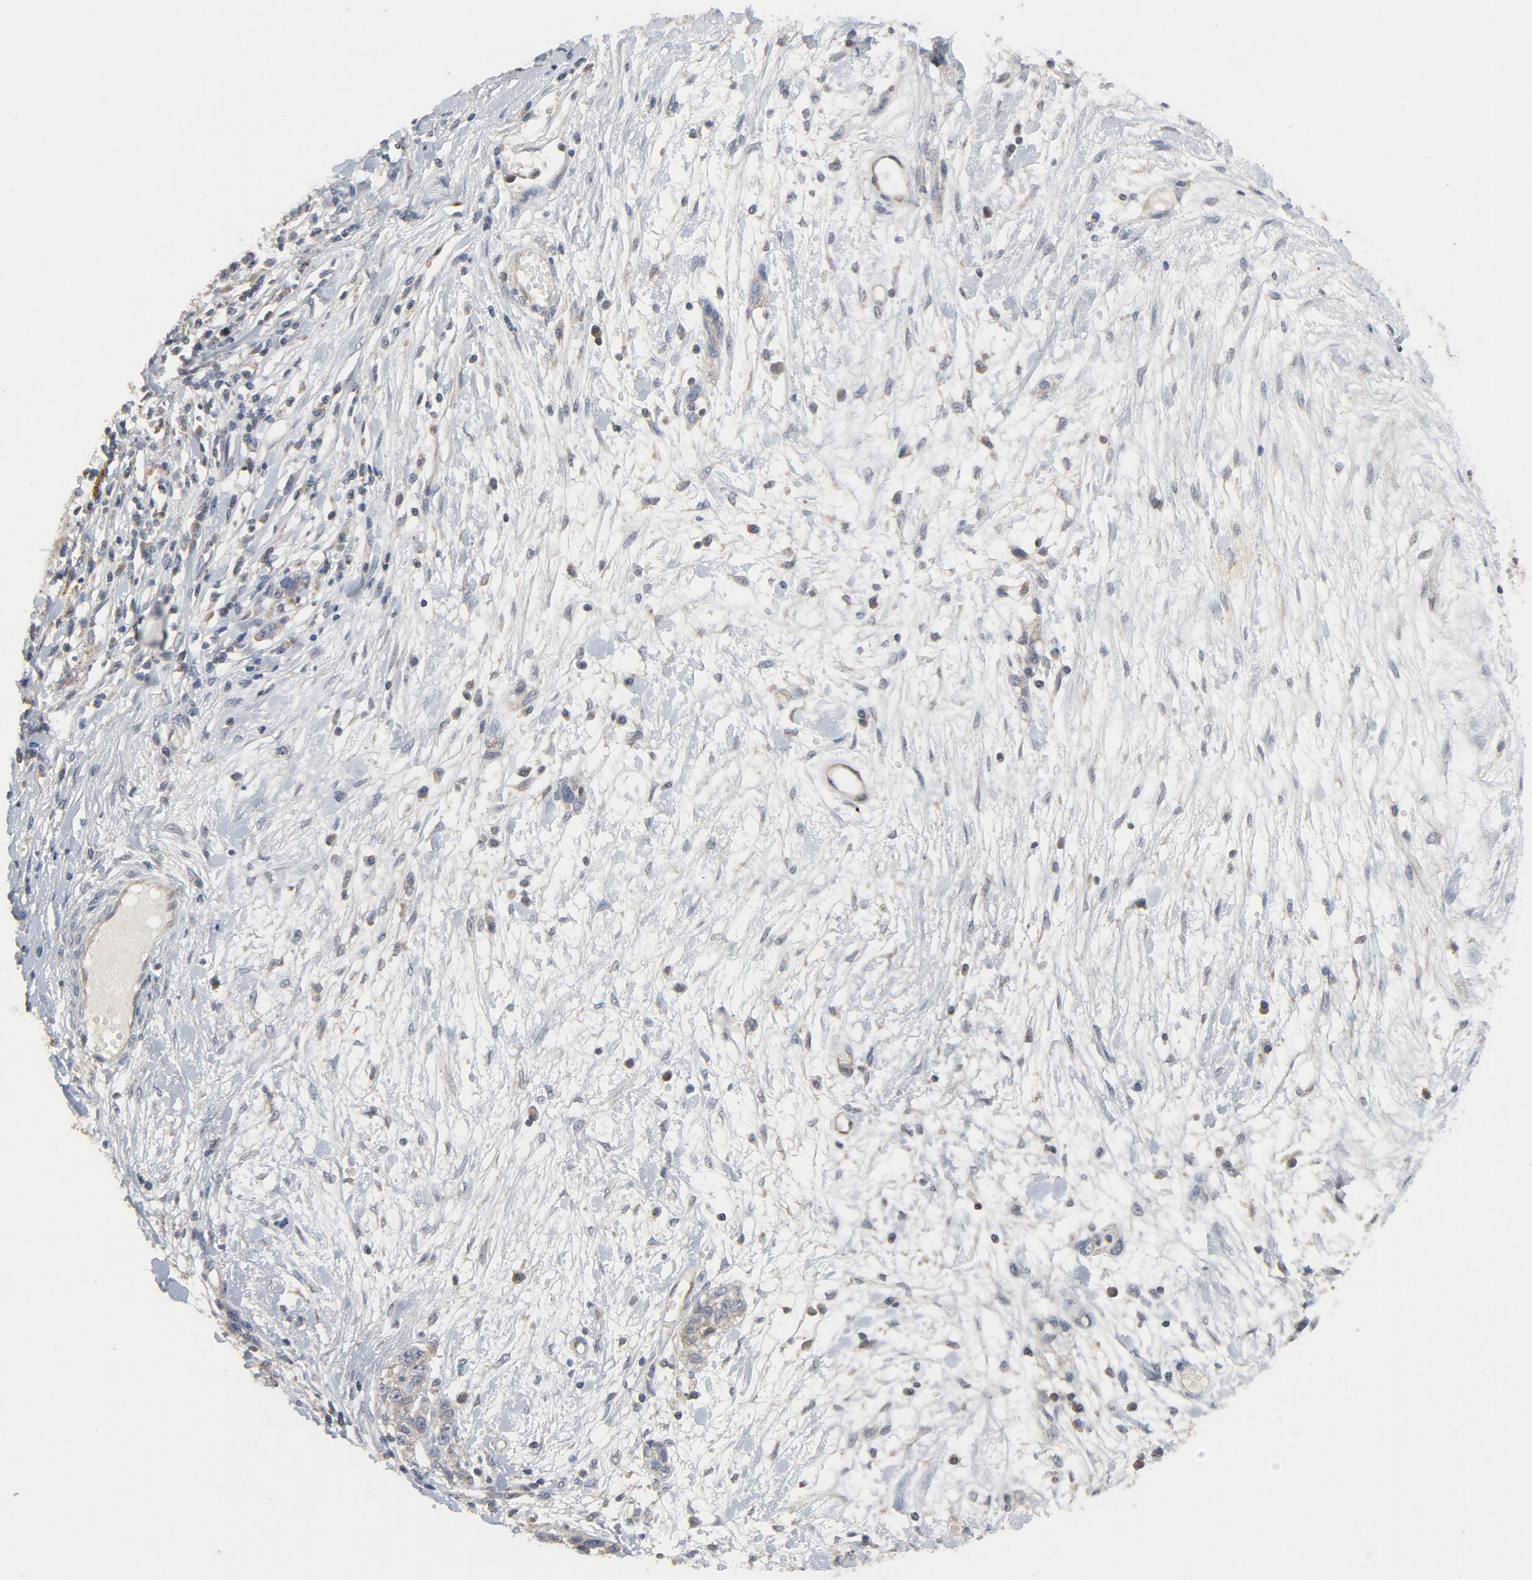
{"staining": {"intensity": "weak", "quantity": ">75%", "location": "cytoplasmic/membranous"}, "tissue": "ovarian cancer", "cell_type": "Tumor cells", "image_type": "cancer", "snomed": [{"axis": "morphology", "description": "Cystadenocarcinoma, serous, NOS"}, {"axis": "topography", "description": "Ovary"}], "caption": "Immunohistochemical staining of ovarian cancer (serous cystadenocarcinoma) exhibits low levels of weak cytoplasmic/membranous protein staining in about >75% of tumor cells.", "gene": "C14orf119", "patient": {"sex": "female", "age": 71}}